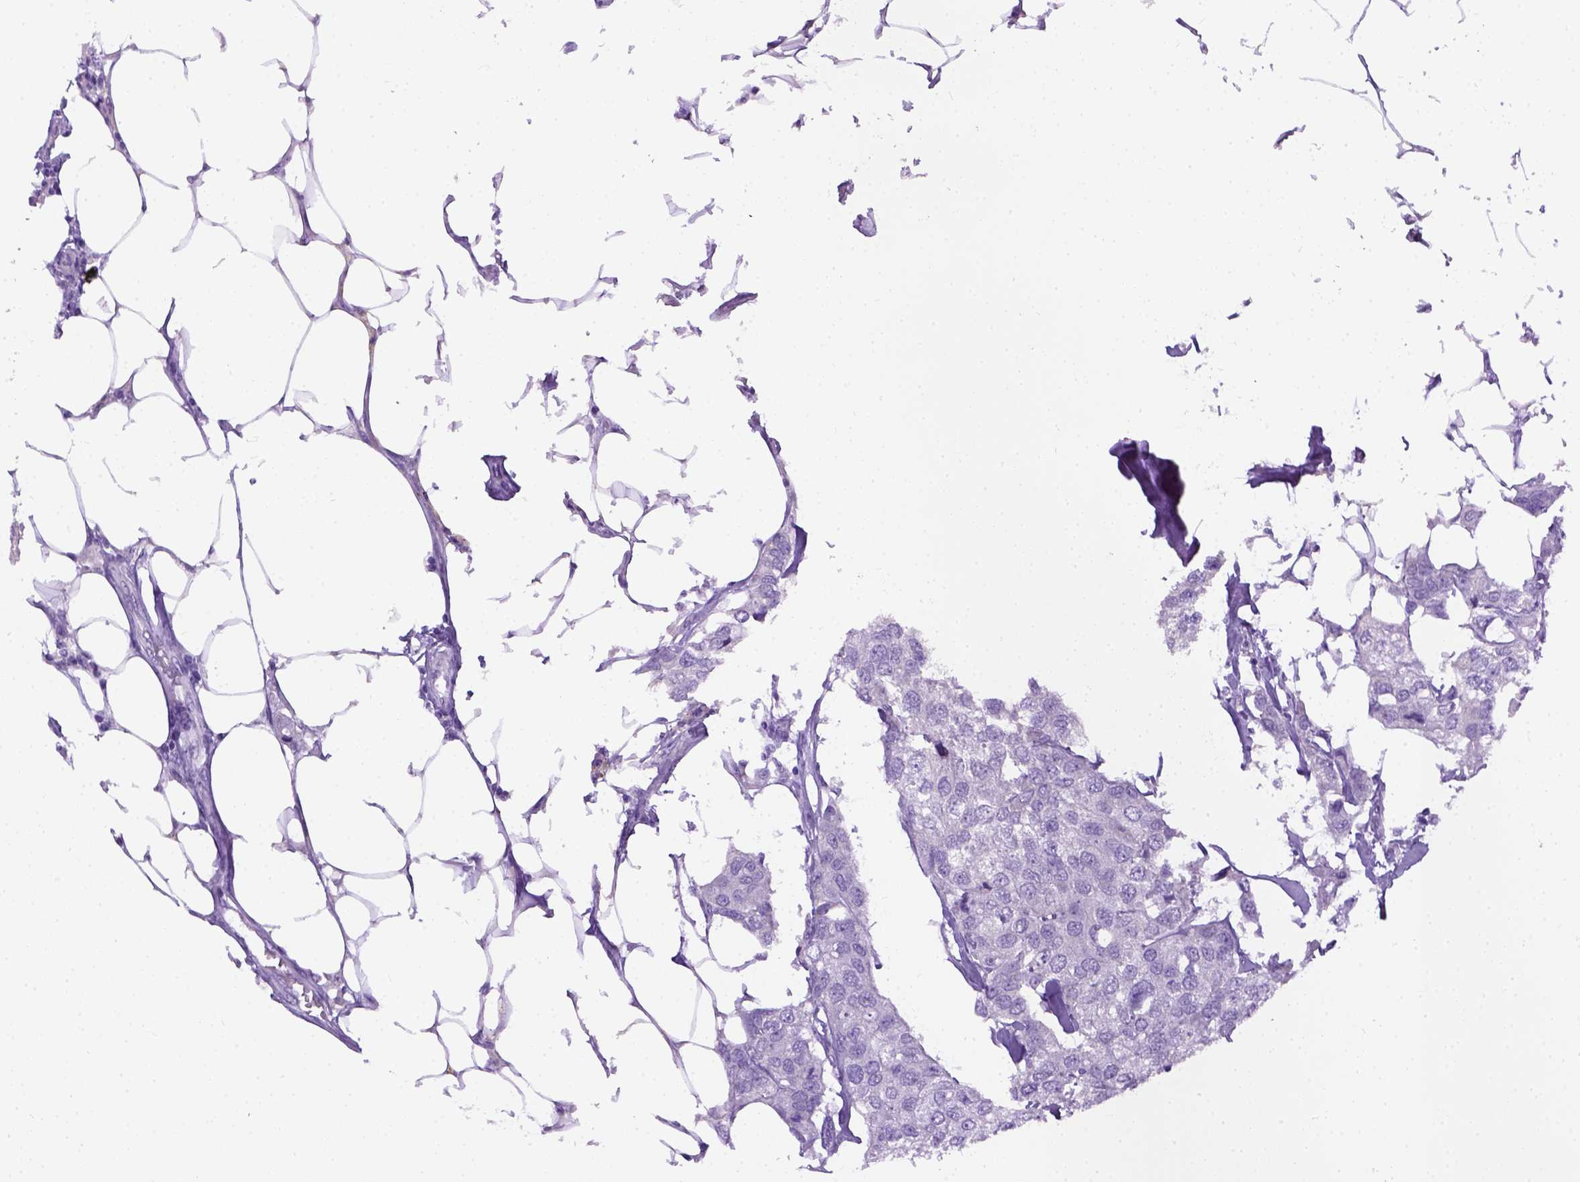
{"staining": {"intensity": "negative", "quantity": "none", "location": "none"}, "tissue": "breast cancer", "cell_type": "Tumor cells", "image_type": "cancer", "snomed": [{"axis": "morphology", "description": "Duct carcinoma"}, {"axis": "topography", "description": "Breast"}], "caption": "Protein analysis of breast cancer shows no significant positivity in tumor cells.", "gene": "CYP24A1", "patient": {"sex": "female", "age": 80}}